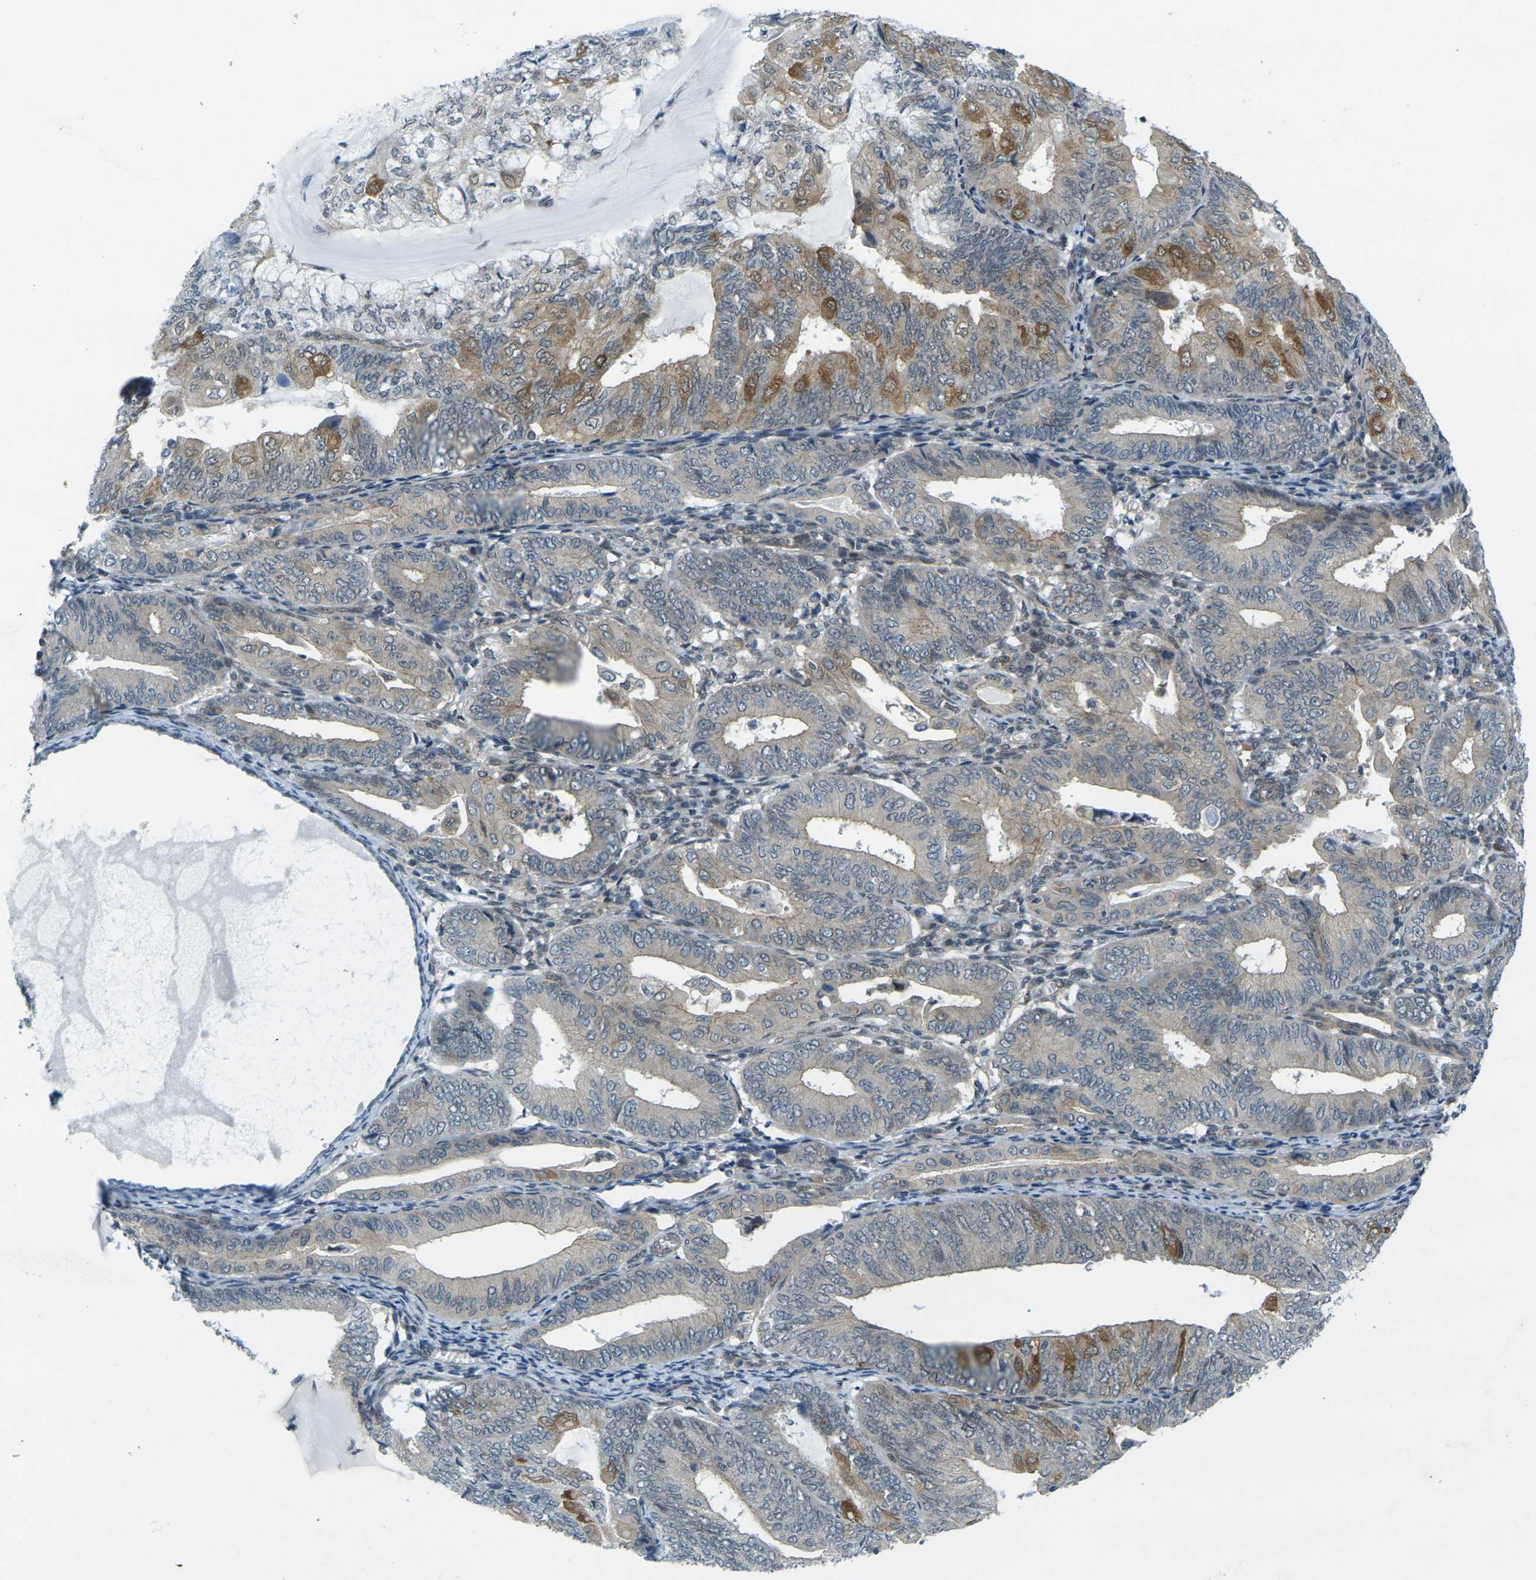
{"staining": {"intensity": "moderate", "quantity": "<25%", "location": "cytoplasmic/membranous"}, "tissue": "endometrial cancer", "cell_type": "Tumor cells", "image_type": "cancer", "snomed": [{"axis": "morphology", "description": "Adenocarcinoma, NOS"}, {"axis": "topography", "description": "Endometrium"}], "caption": "Endometrial cancer (adenocarcinoma) stained with DAB immunohistochemistry (IHC) shows low levels of moderate cytoplasmic/membranous positivity in approximately <25% of tumor cells. (DAB IHC, brown staining for protein, blue staining for nuclei).", "gene": "KCTD10", "patient": {"sex": "female", "age": 81}}